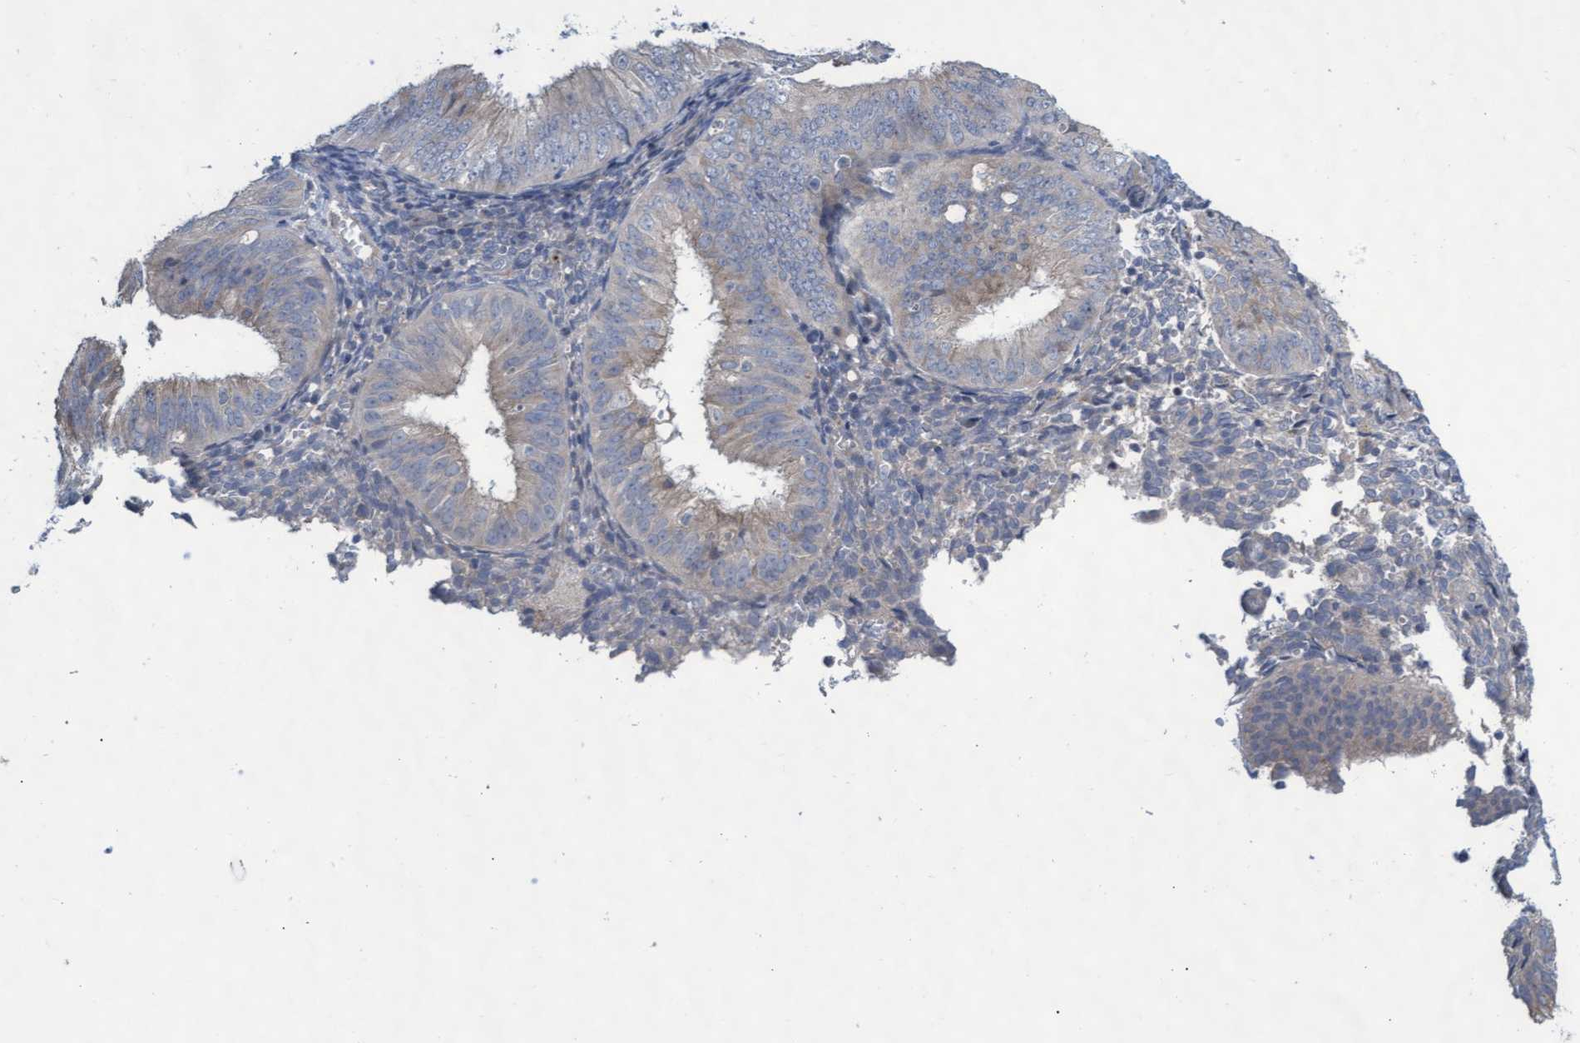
{"staining": {"intensity": "negative", "quantity": "none", "location": "none"}, "tissue": "endometrial cancer", "cell_type": "Tumor cells", "image_type": "cancer", "snomed": [{"axis": "morphology", "description": "Normal tissue, NOS"}, {"axis": "morphology", "description": "Adenocarcinoma, NOS"}, {"axis": "topography", "description": "Endometrium"}], "caption": "Tumor cells are negative for brown protein staining in adenocarcinoma (endometrial).", "gene": "ABCF2", "patient": {"sex": "female", "age": 53}}